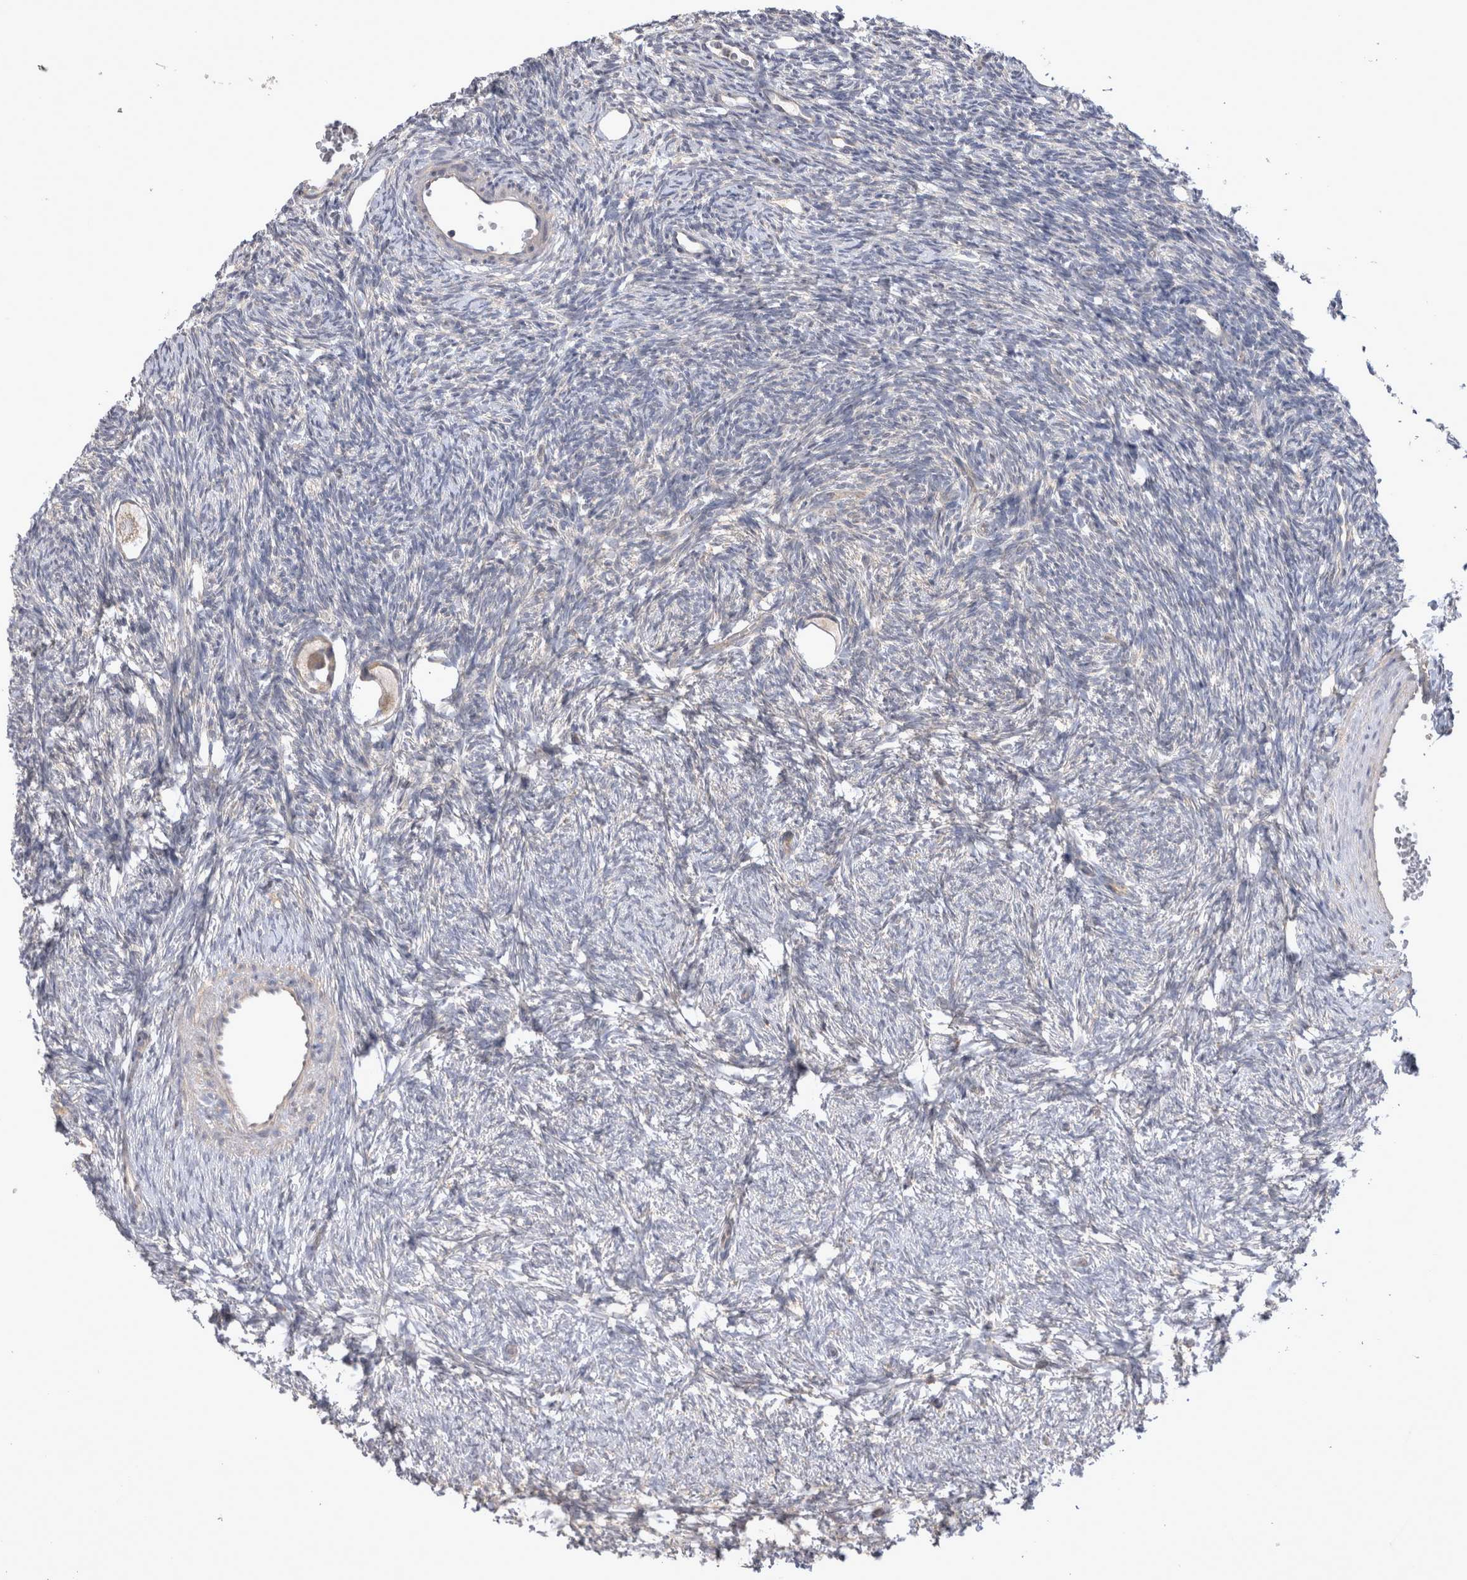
{"staining": {"intensity": "weak", "quantity": ">75%", "location": "cytoplasmic/membranous"}, "tissue": "ovary", "cell_type": "Follicle cells", "image_type": "normal", "snomed": [{"axis": "morphology", "description": "Normal tissue, NOS"}, {"axis": "topography", "description": "Ovary"}], "caption": "An immunohistochemistry image of normal tissue is shown. Protein staining in brown labels weak cytoplasmic/membranous positivity in ovary within follicle cells. The staining was performed using DAB (3,3'-diaminobenzidine) to visualize the protein expression in brown, while the nuclei were stained in blue with hematoxylin (Magnification: 20x).", "gene": "SRD5A3", "patient": {"sex": "female", "age": 34}}